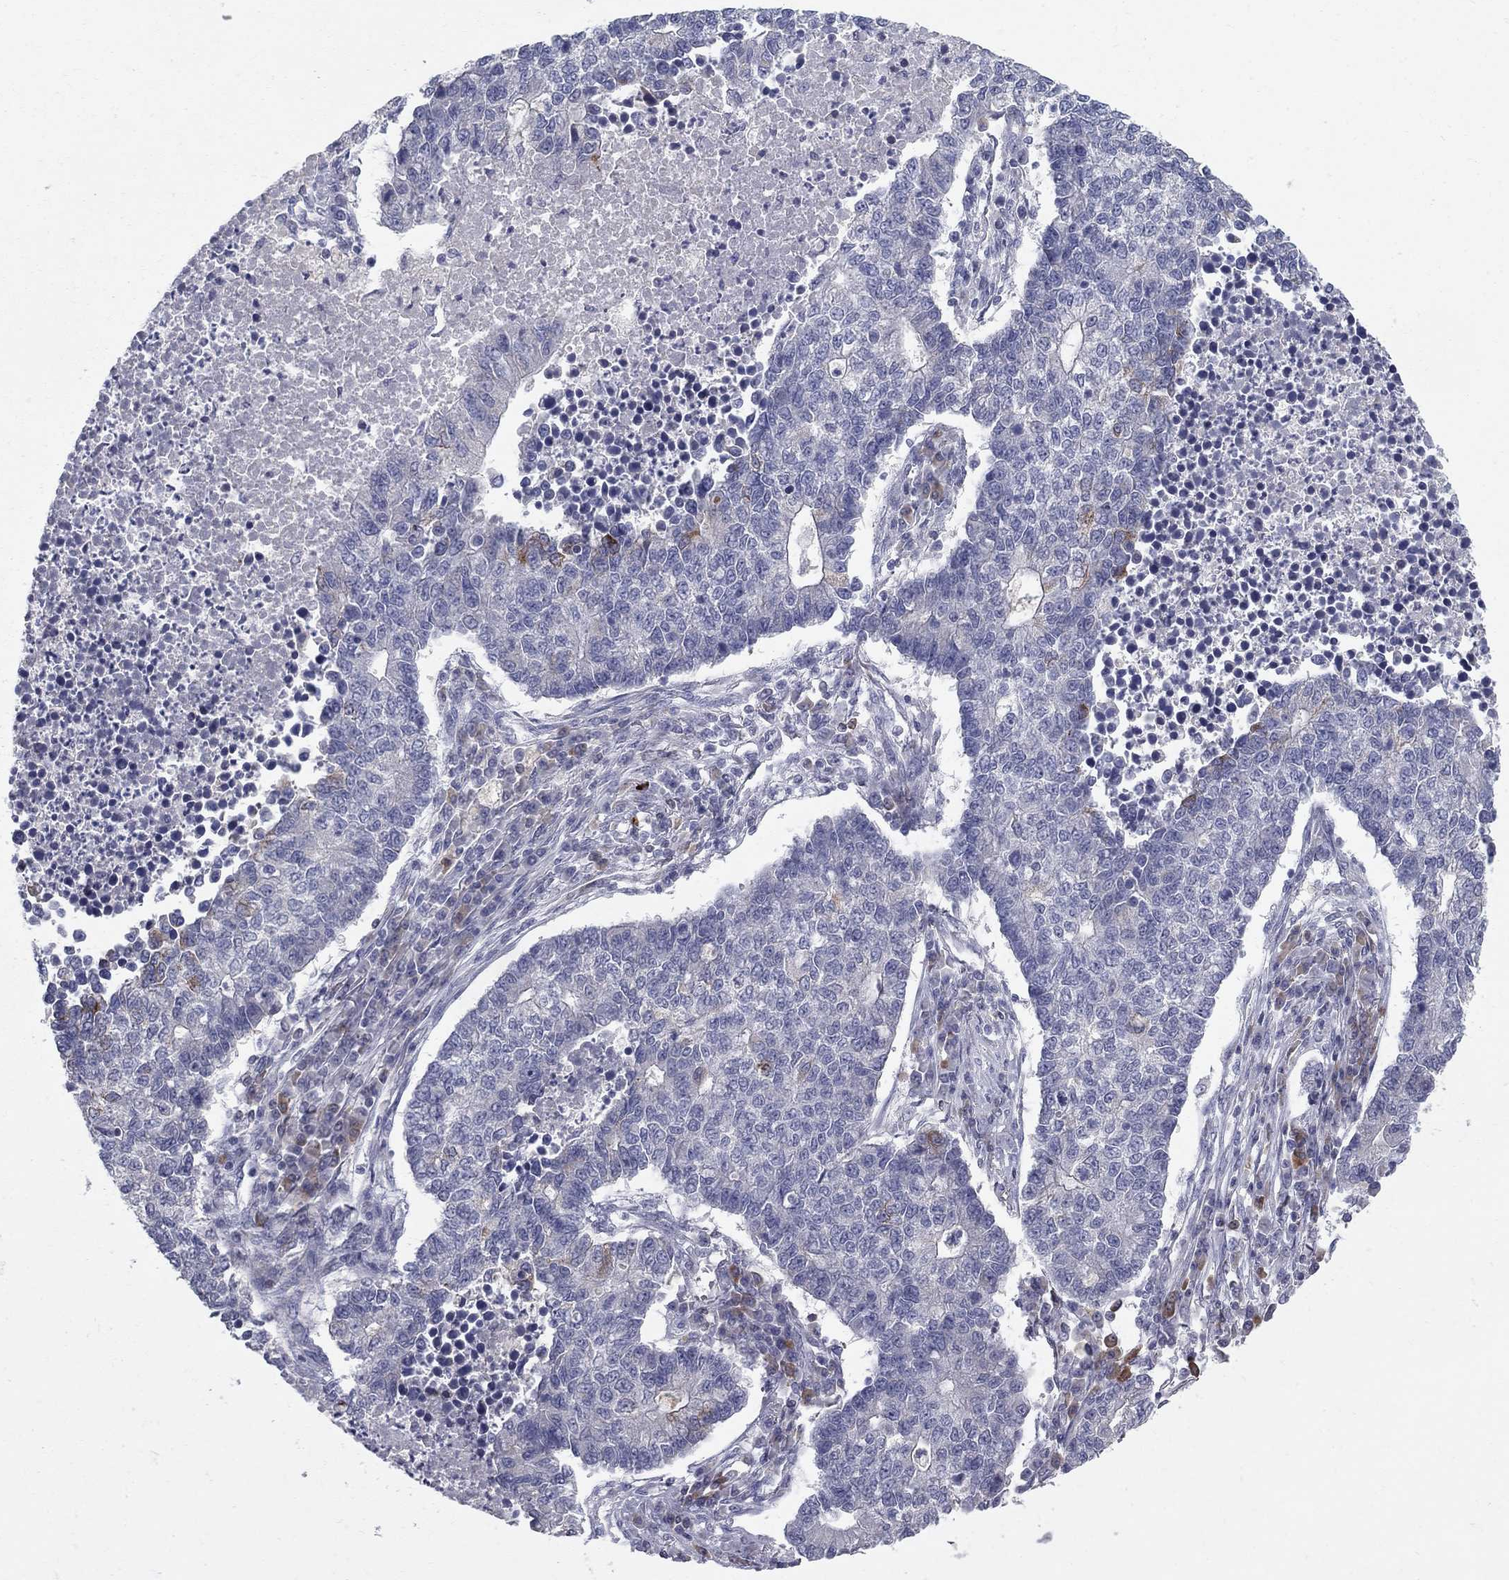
{"staining": {"intensity": "negative", "quantity": "none", "location": "none"}, "tissue": "lung cancer", "cell_type": "Tumor cells", "image_type": "cancer", "snomed": [{"axis": "morphology", "description": "Adenocarcinoma, NOS"}, {"axis": "topography", "description": "Lung"}], "caption": "High magnification brightfield microscopy of lung adenocarcinoma stained with DAB (brown) and counterstained with hematoxylin (blue): tumor cells show no significant staining.", "gene": "NTRK2", "patient": {"sex": "male", "age": 57}}